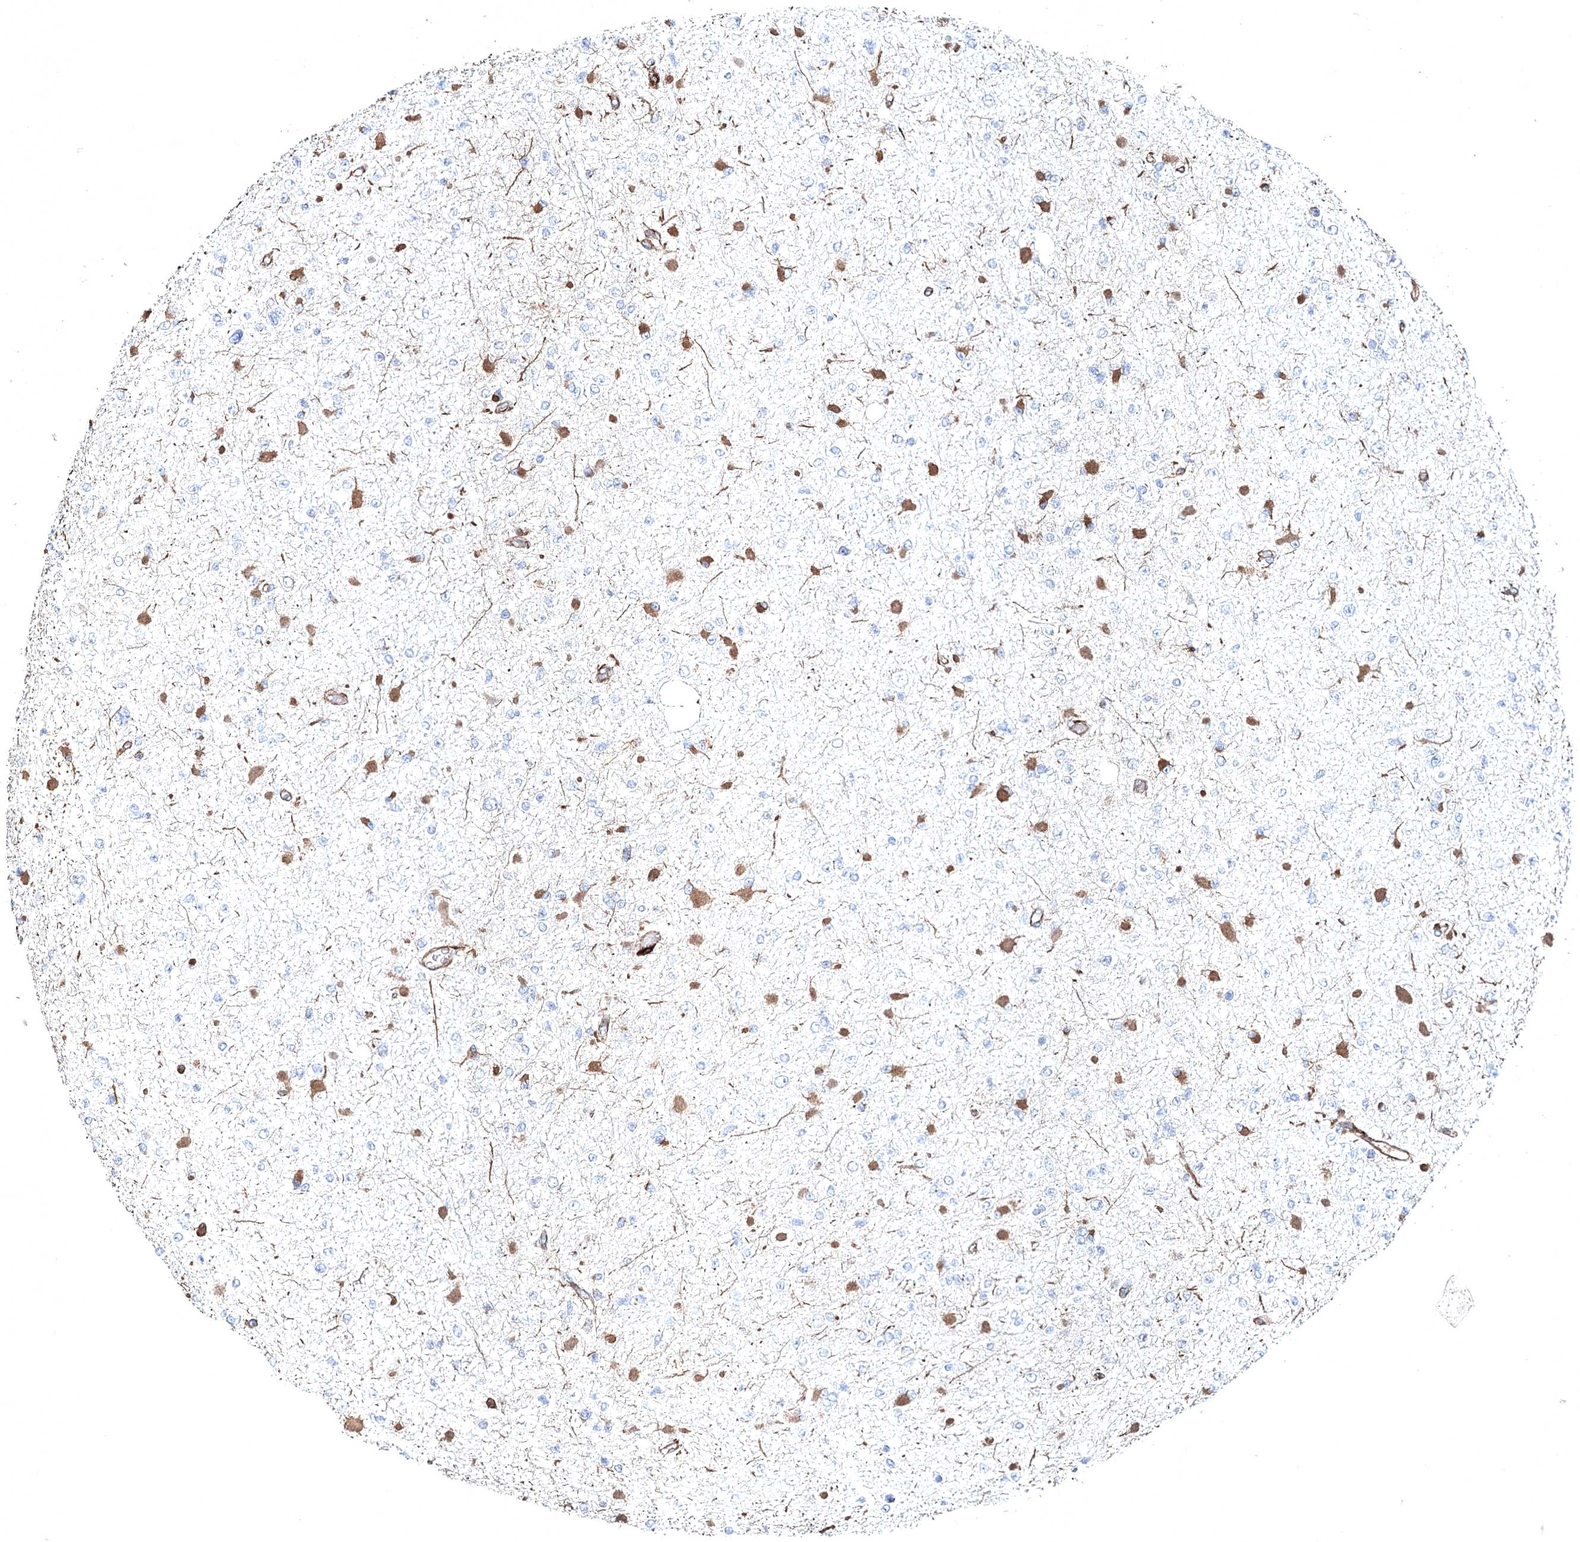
{"staining": {"intensity": "negative", "quantity": "none", "location": "none"}, "tissue": "glioma", "cell_type": "Tumor cells", "image_type": "cancer", "snomed": [{"axis": "morphology", "description": "Glioma, malignant, Low grade"}, {"axis": "topography", "description": "Brain"}], "caption": "Human glioma stained for a protein using IHC exhibits no positivity in tumor cells.", "gene": "CLEC4M", "patient": {"sex": "female", "age": 22}}